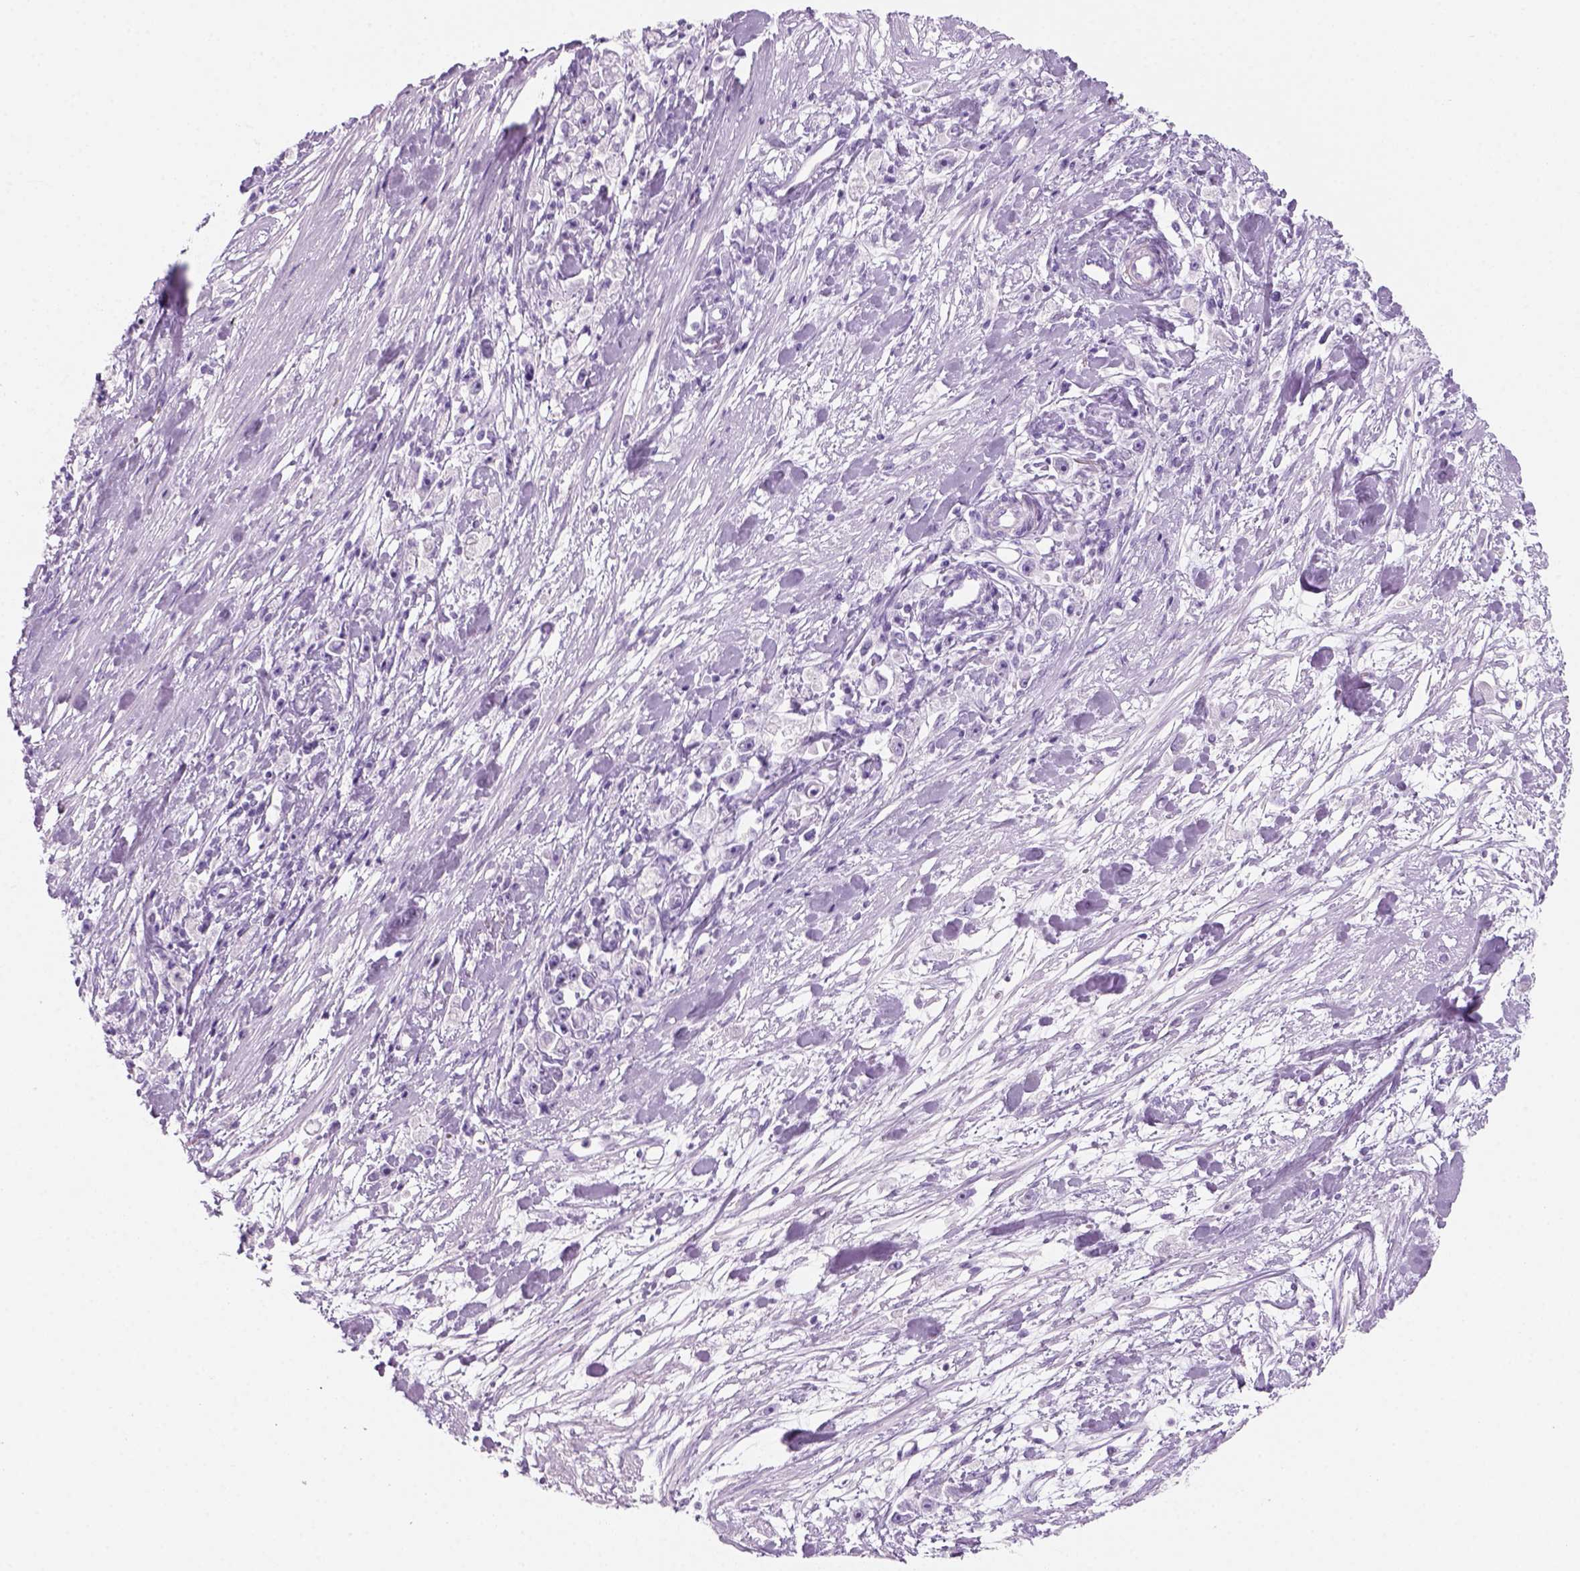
{"staining": {"intensity": "negative", "quantity": "none", "location": "none"}, "tissue": "stomach cancer", "cell_type": "Tumor cells", "image_type": "cancer", "snomed": [{"axis": "morphology", "description": "Adenocarcinoma, NOS"}, {"axis": "topography", "description": "Stomach"}], "caption": "Image shows no protein staining in tumor cells of stomach adenocarcinoma tissue.", "gene": "KRTAP11-1", "patient": {"sex": "female", "age": 59}}